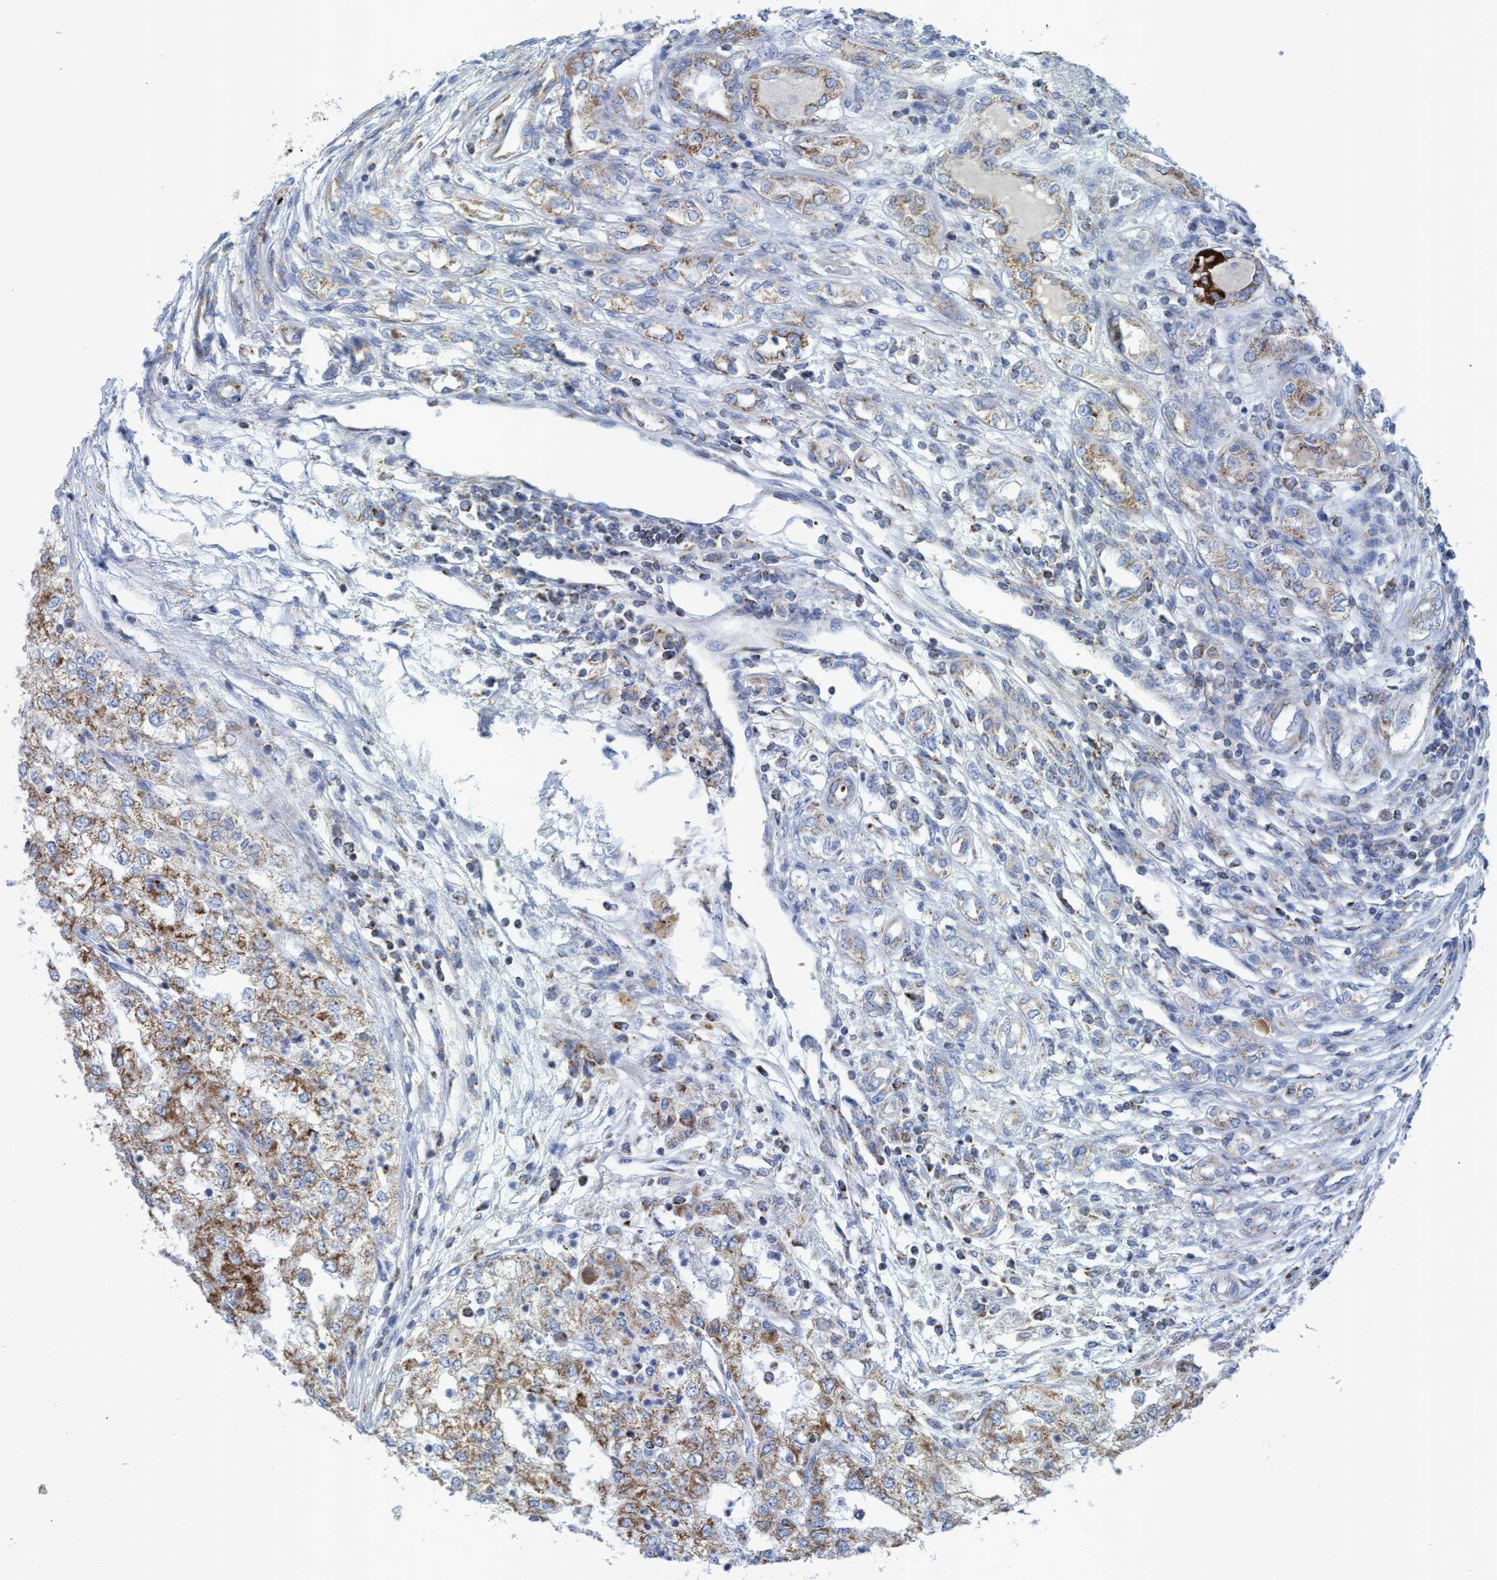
{"staining": {"intensity": "moderate", "quantity": ">75%", "location": "cytoplasmic/membranous"}, "tissue": "renal cancer", "cell_type": "Tumor cells", "image_type": "cancer", "snomed": [{"axis": "morphology", "description": "Adenocarcinoma, NOS"}, {"axis": "topography", "description": "Kidney"}], "caption": "A photomicrograph of adenocarcinoma (renal) stained for a protein shows moderate cytoplasmic/membranous brown staining in tumor cells.", "gene": "GGA3", "patient": {"sex": "female", "age": 54}}